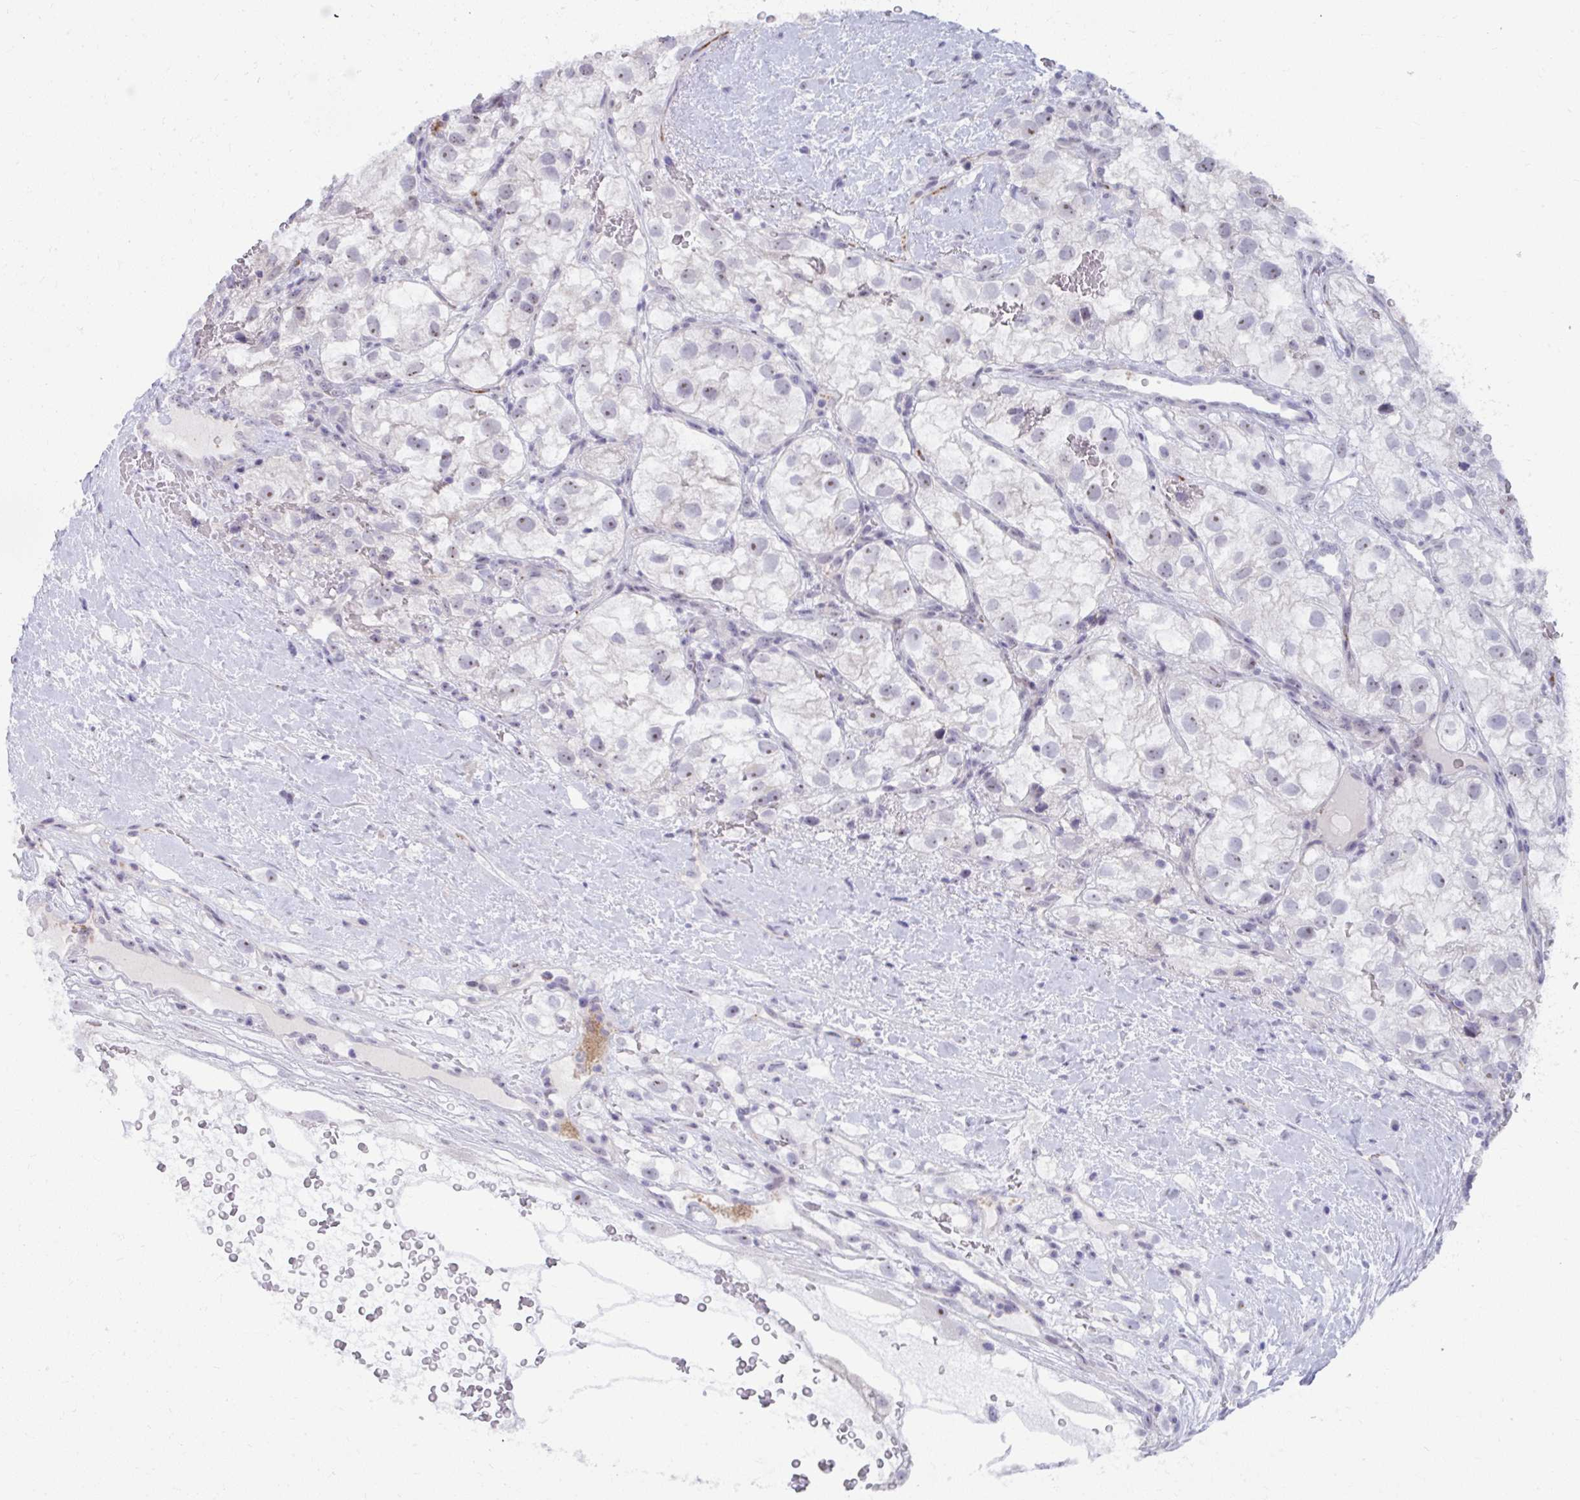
{"staining": {"intensity": "weak", "quantity": "25%-75%", "location": "nuclear"}, "tissue": "renal cancer", "cell_type": "Tumor cells", "image_type": "cancer", "snomed": [{"axis": "morphology", "description": "Adenocarcinoma, NOS"}, {"axis": "topography", "description": "Kidney"}], "caption": "An immunohistochemistry (IHC) micrograph of neoplastic tissue is shown. Protein staining in brown shows weak nuclear positivity in renal cancer within tumor cells.", "gene": "MUS81", "patient": {"sex": "male", "age": 59}}